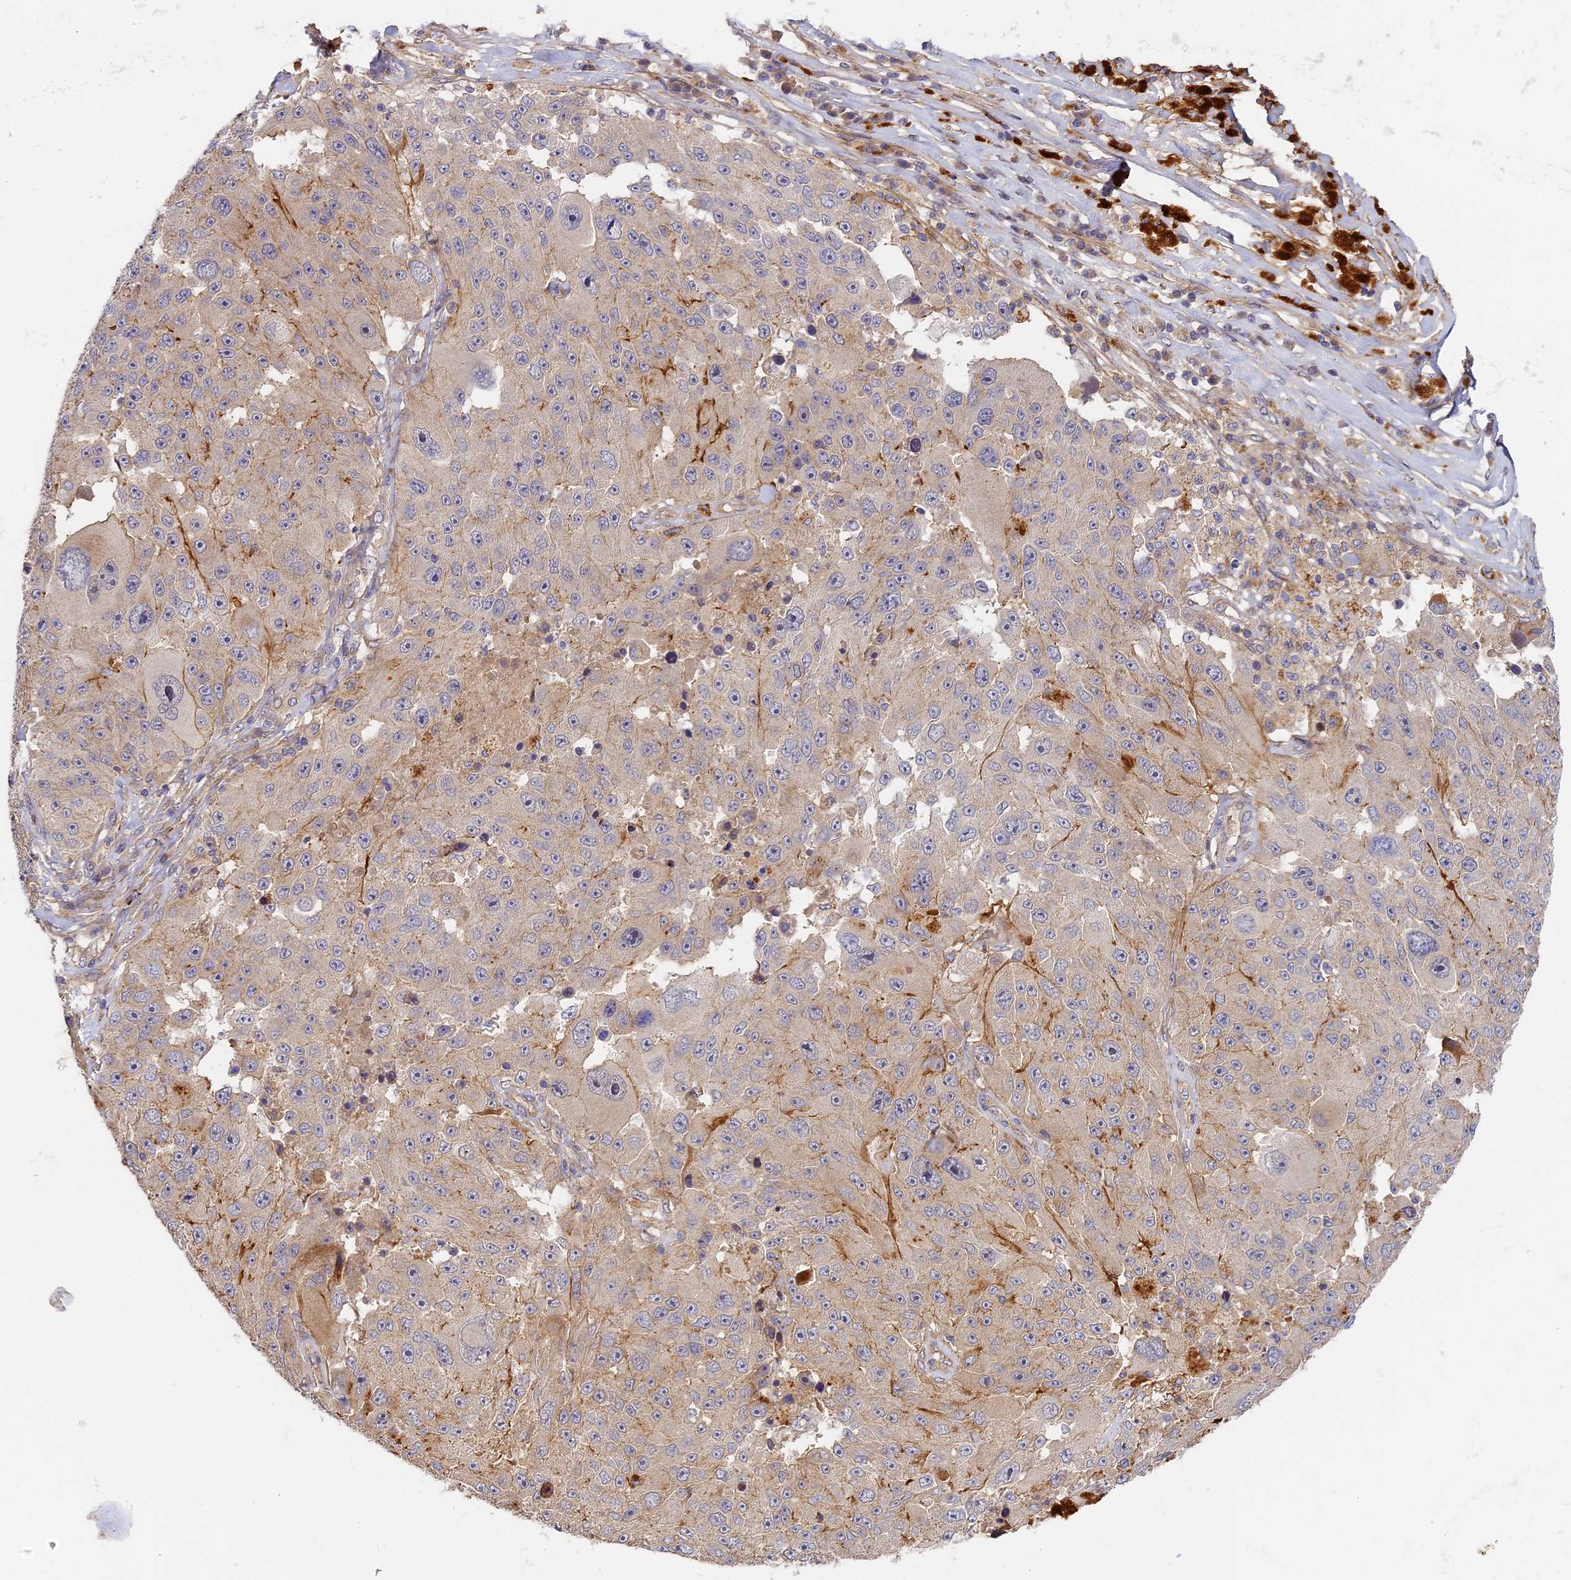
{"staining": {"intensity": "moderate", "quantity": "<25%", "location": "cytoplasmic/membranous"}, "tissue": "melanoma", "cell_type": "Tumor cells", "image_type": "cancer", "snomed": [{"axis": "morphology", "description": "Malignant melanoma, Metastatic site"}, {"axis": "topography", "description": "Lymph node"}], "caption": "Tumor cells exhibit moderate cytoplasmic/membranous expression in approximately <25% of cells in melanoma.", "gene": "MISP3", "patient": {"sex": "male", "age": 62}}